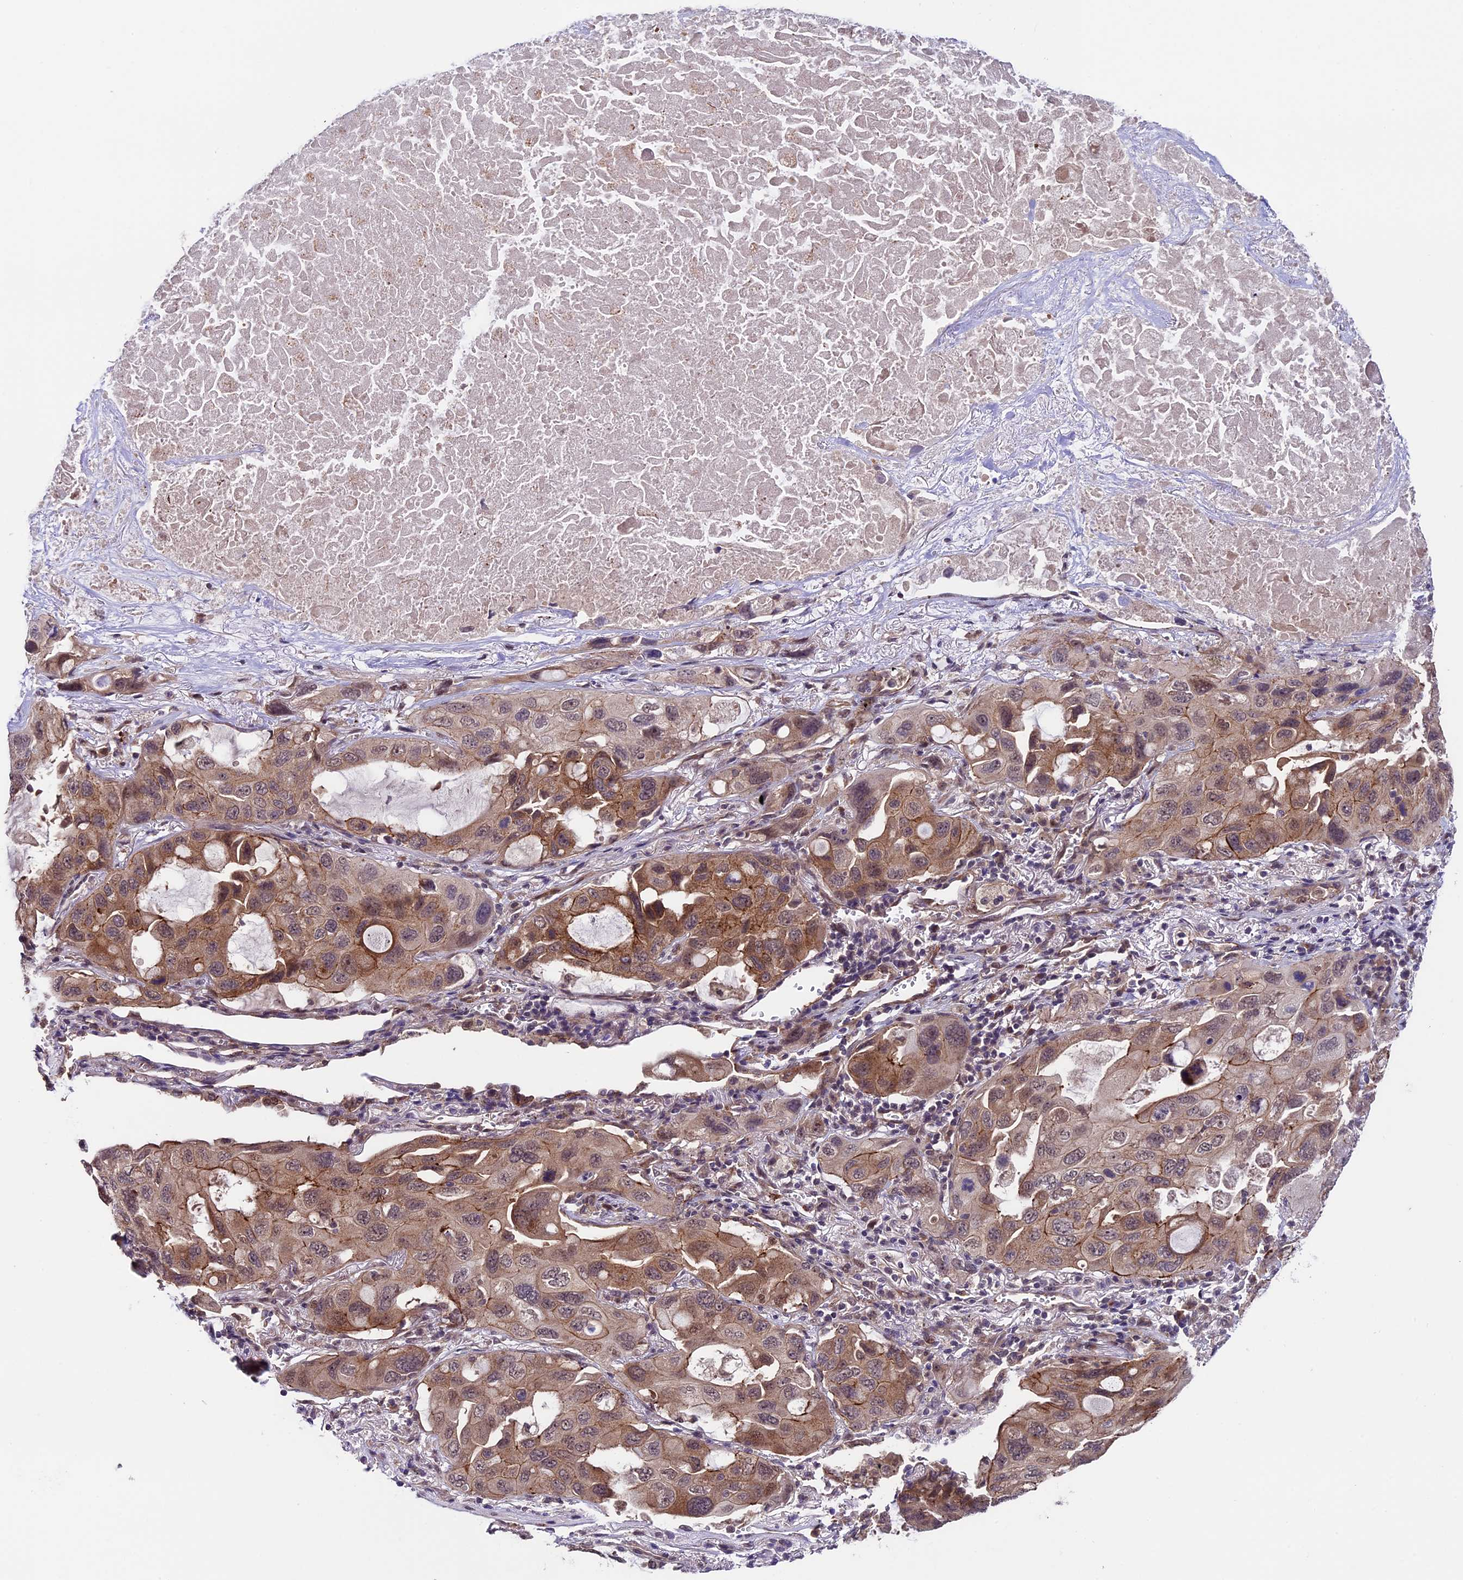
{"staining": {"intensity": "moderate", "quantity": ">75%", "location": "cytoplasmic/membranous"}, "tissue": "lung cancer", "cell_type": "Tumor cells", "image_type": "cancer", "snomed": [{"axis": "morphology", "description": "Squamous cell carcinoma, NOS"}, {"axis": "topography", "description": "Lung"}], "caption": "About >75% of tumor cells in human lung cancer (squamous cell carcinoma) show moderate cytoplasmic/membranous protein expression as visualized by brown immunohistochemical staining.", "gene": "SIPA1L3", "patient": {"sex": "female", "age": 73}}